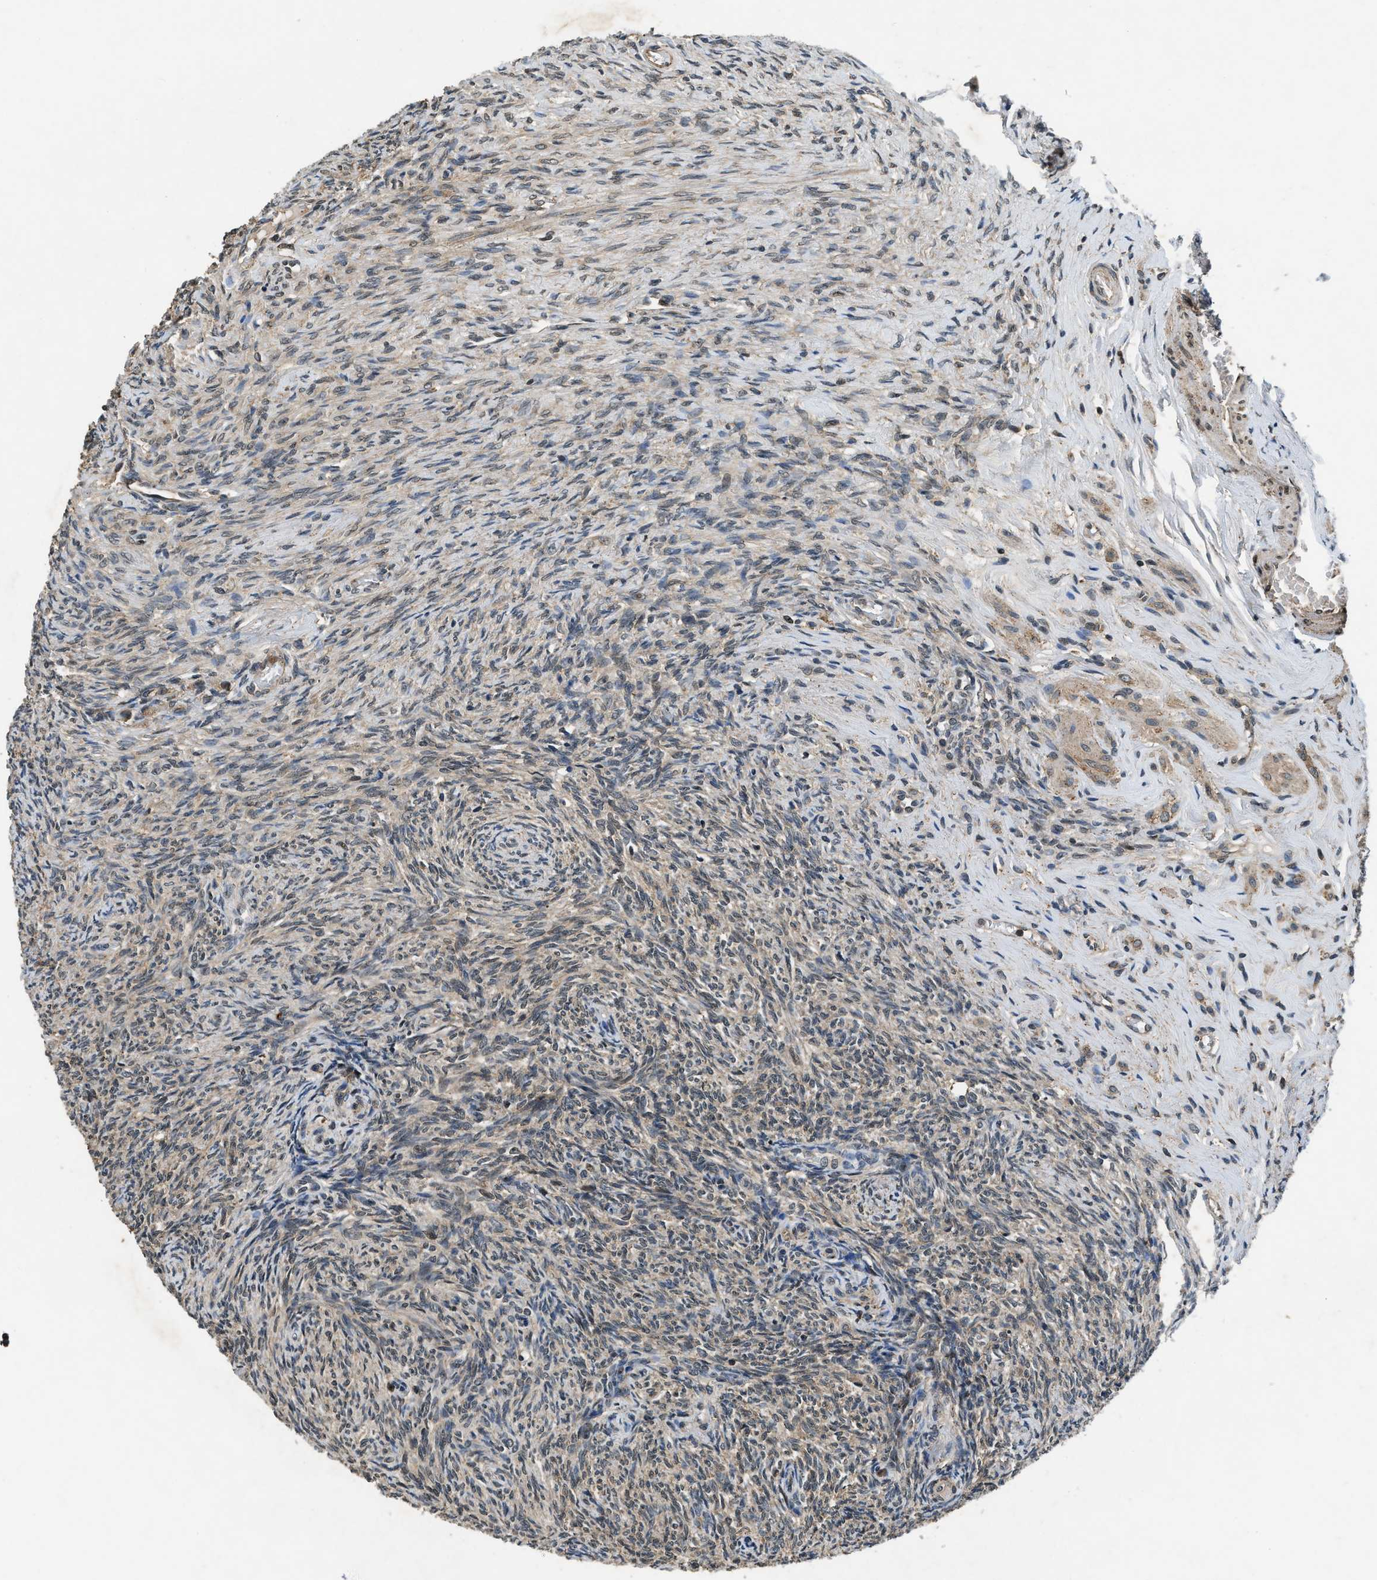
{"staining": {"intensity": "moderate", "quantity": ">75%", "location": "cytoplasmic/membranous"}, "tissue": "ovary", "cell_type": "Follicle cells", "image_type": "normal", "snomed": [{"axis": "morphology", "description": "Normal tissue, NOS"}, {"axis": "topography", "description": "Ovary"}], "caption": "DAB immunohistochemical staining of benign human ovary shows moderate cytoplasmic/membranous protein expression in approximately >75% of follicle cells.", "gene": "RPS6KB1", "patient": {"sex": "female", "age": 41}}